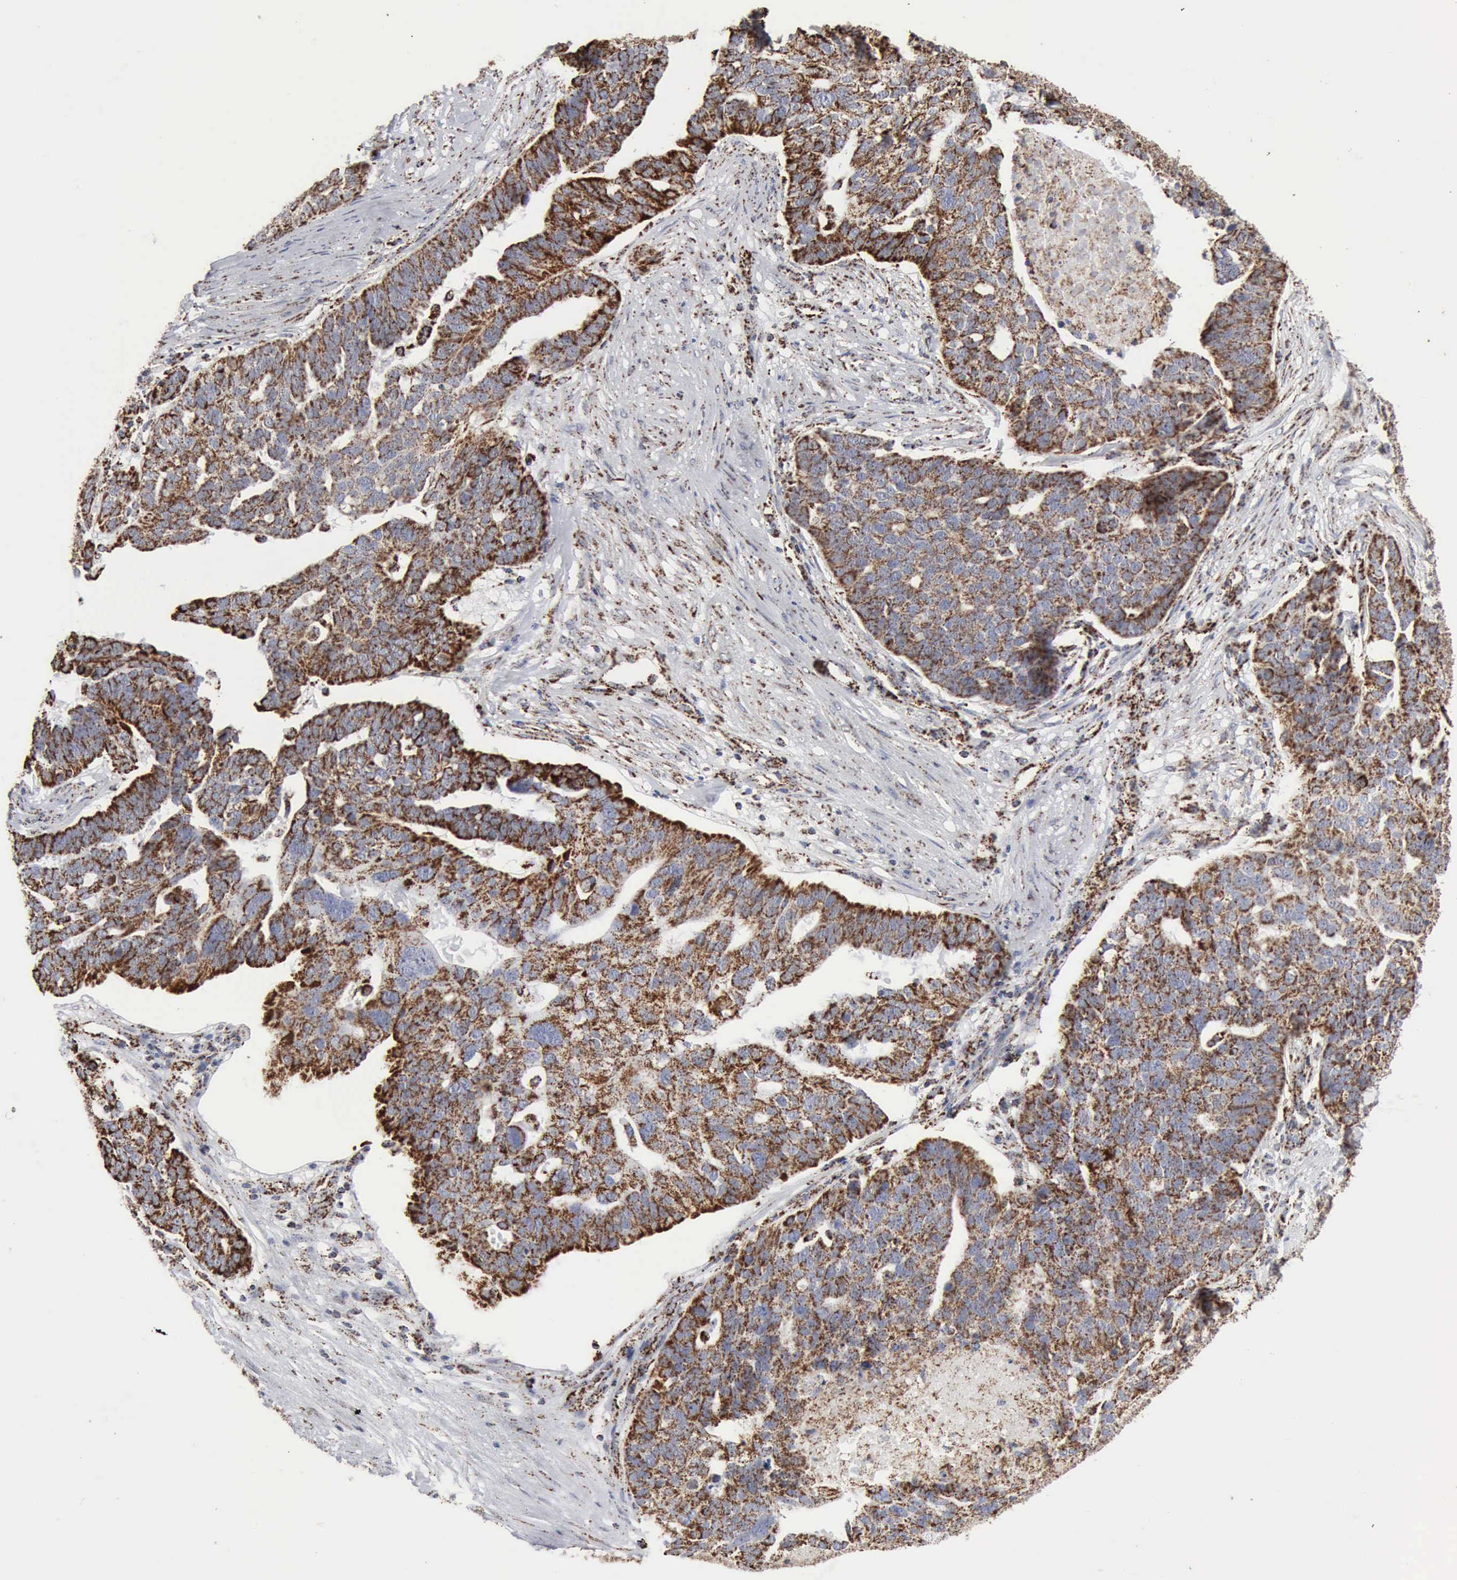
{"staining": {"intensity": "strong", "quantity": ">75%", "location": "cytoplasmic/membranous"}, "tissue": "ovarian cancer", "cell_type": "Tumor cells", "image_type": "cancer", "snomed": [{"axis": "morphology", "description": "Cystadenocarcinoma, serous, NOS"}, {"axis": "topography", "description": "Ovary"}], "caption": "Ovarian cancer stained with a protein marker shows strong staining in tumor cells.", "gene": "ACO2", "patient": {"sex": "female", "age": 59}}